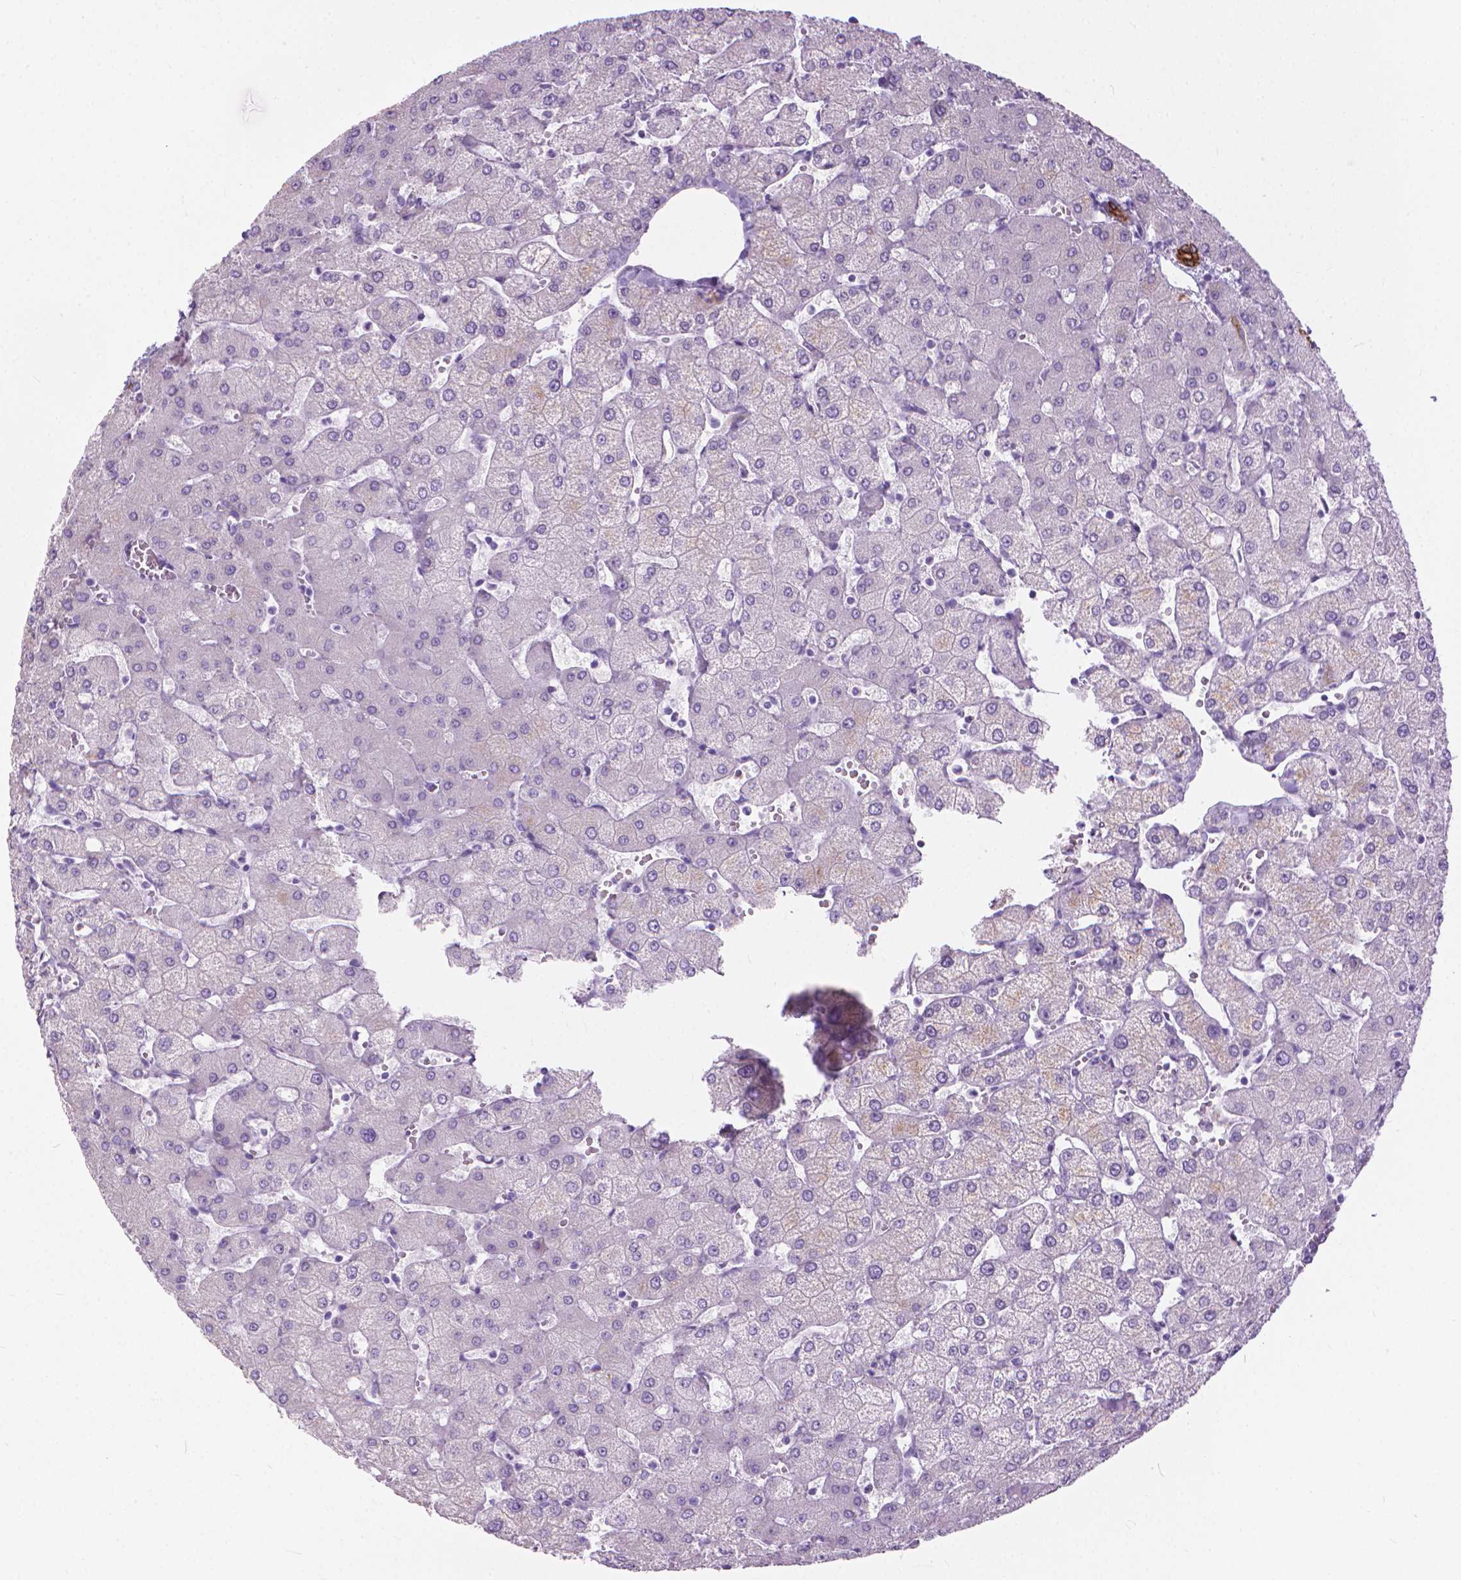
{"staining": {"intensity": "strong", "quantity": ">75%", "location": "cytoplasmic/membranous"}, "tissue": "liver", "cell_type": "Cholangiocytes", "image_type": "normal", "snomed": [{"axis": "morphology", "description": "Normal tissue, NOS"}, {"axis": "topography", "description": "Liver"}], "caption": "The micrograph reveals immunohistochemical staining of normal liver. There is strong cytoplasmic/membranous positivity is appreciated in approximately >75% of cholangiocytes. The staining is performed using DAB (3,3'-diaminobenzidine) brown chromogen to label protein expression. The nuclei are counter-stained blue using hematoxylin.", "gene": "HTR2B", "patient": {"sex": "female", "age": 54}}